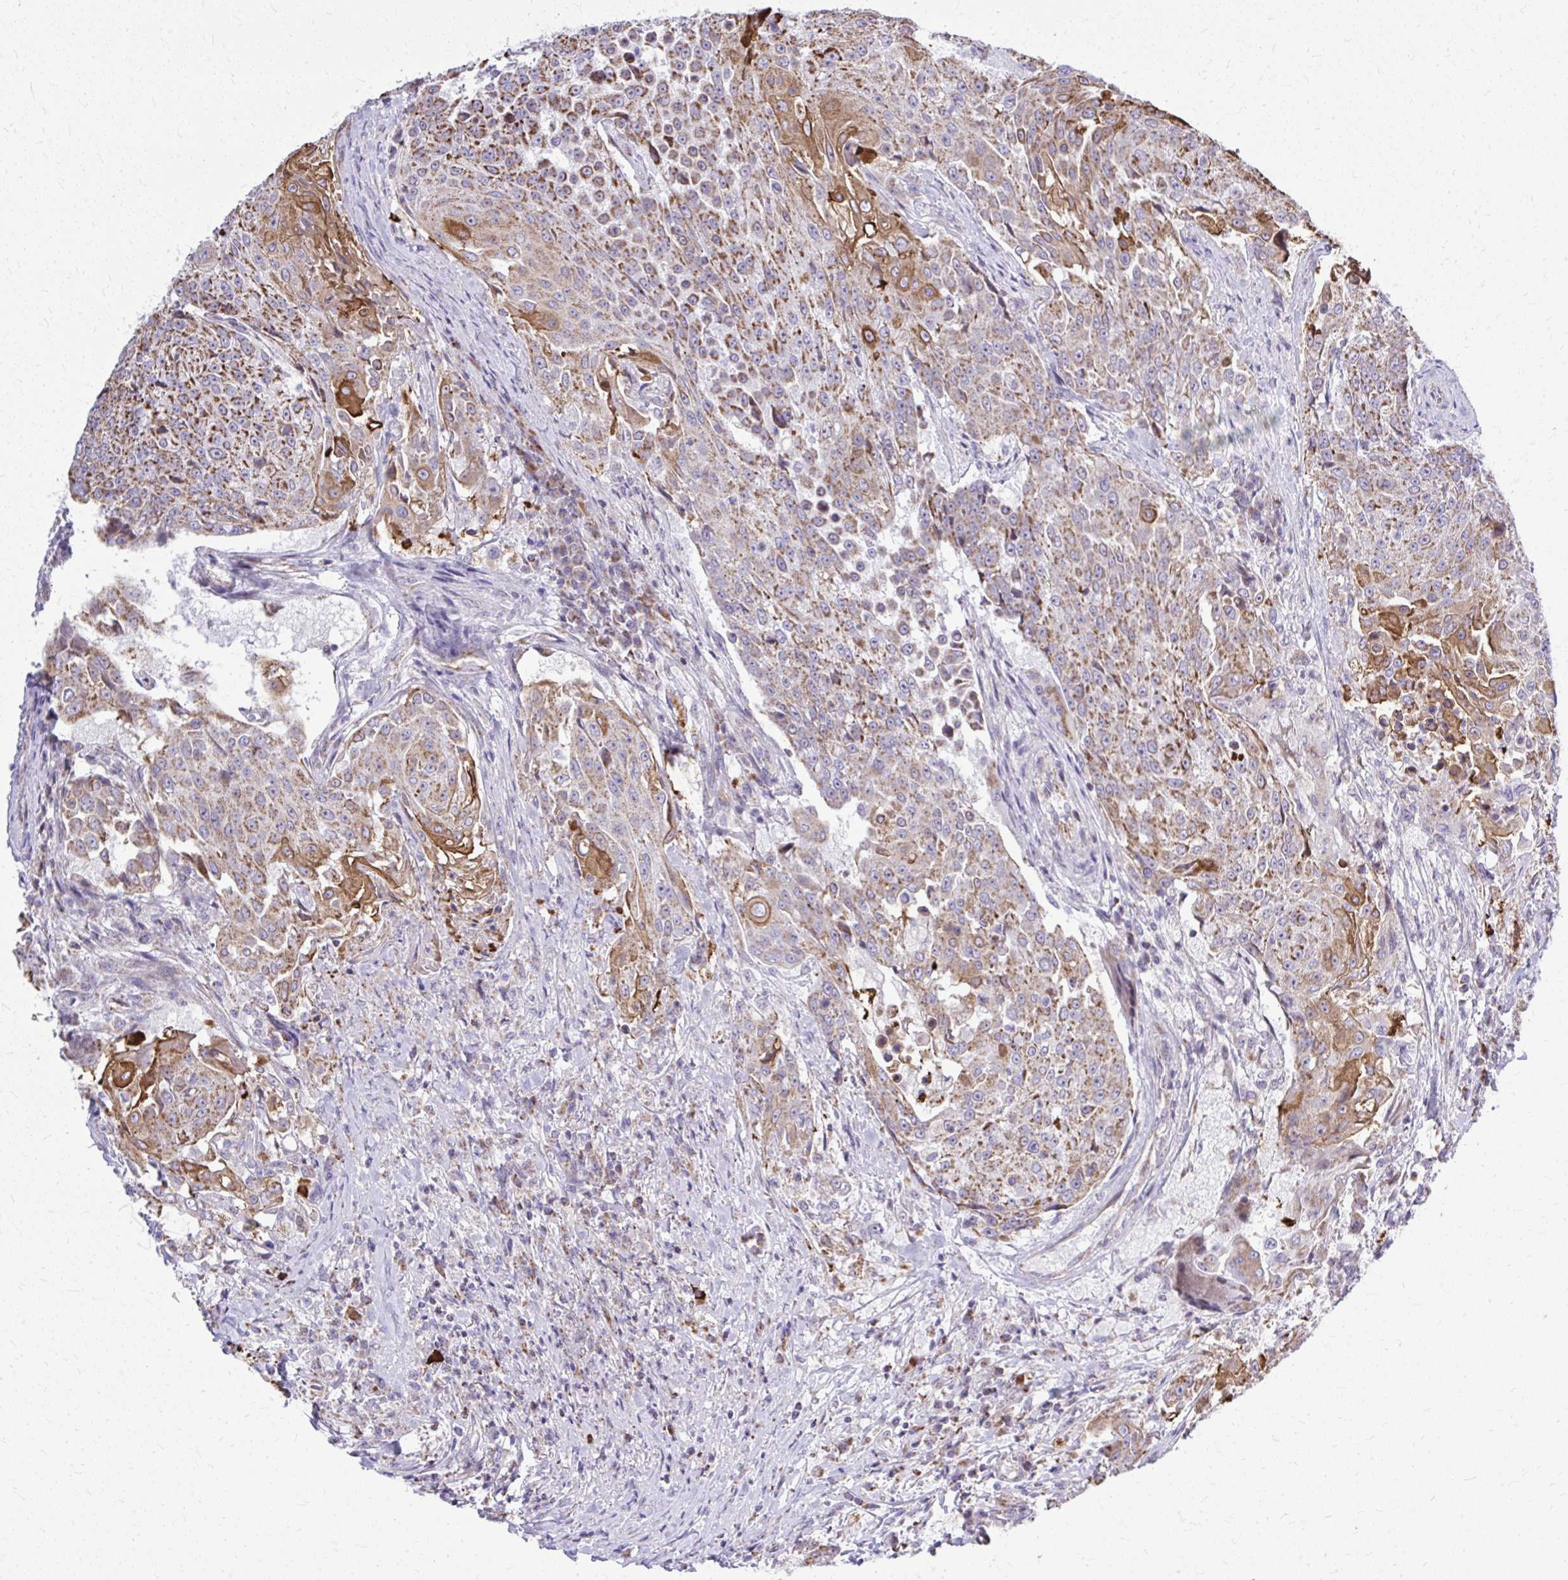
{"staining": {"intensity": "moderate", "quantity": ">75%", "location": "cytoplasmic/membranous"}, "tissue": "urothelial cancer", "cell_type": "Tumor cells", "image_type": "cancer", "snomed": [{"axis": "morphology", "description": "Urothelial carcinoma, High grade"}, {"axis": "topography", "description": "Urinary bladder"}], "caption": "Protein analysis of high-grade urothelial carcinoma tissue reveals moderate cytoplasmic/membranous positivity in about >75% of tumor cells. Nuclei are stained in blue.", "gene": "ZNF362", "patient": {"sex": "female", "age": 63}}